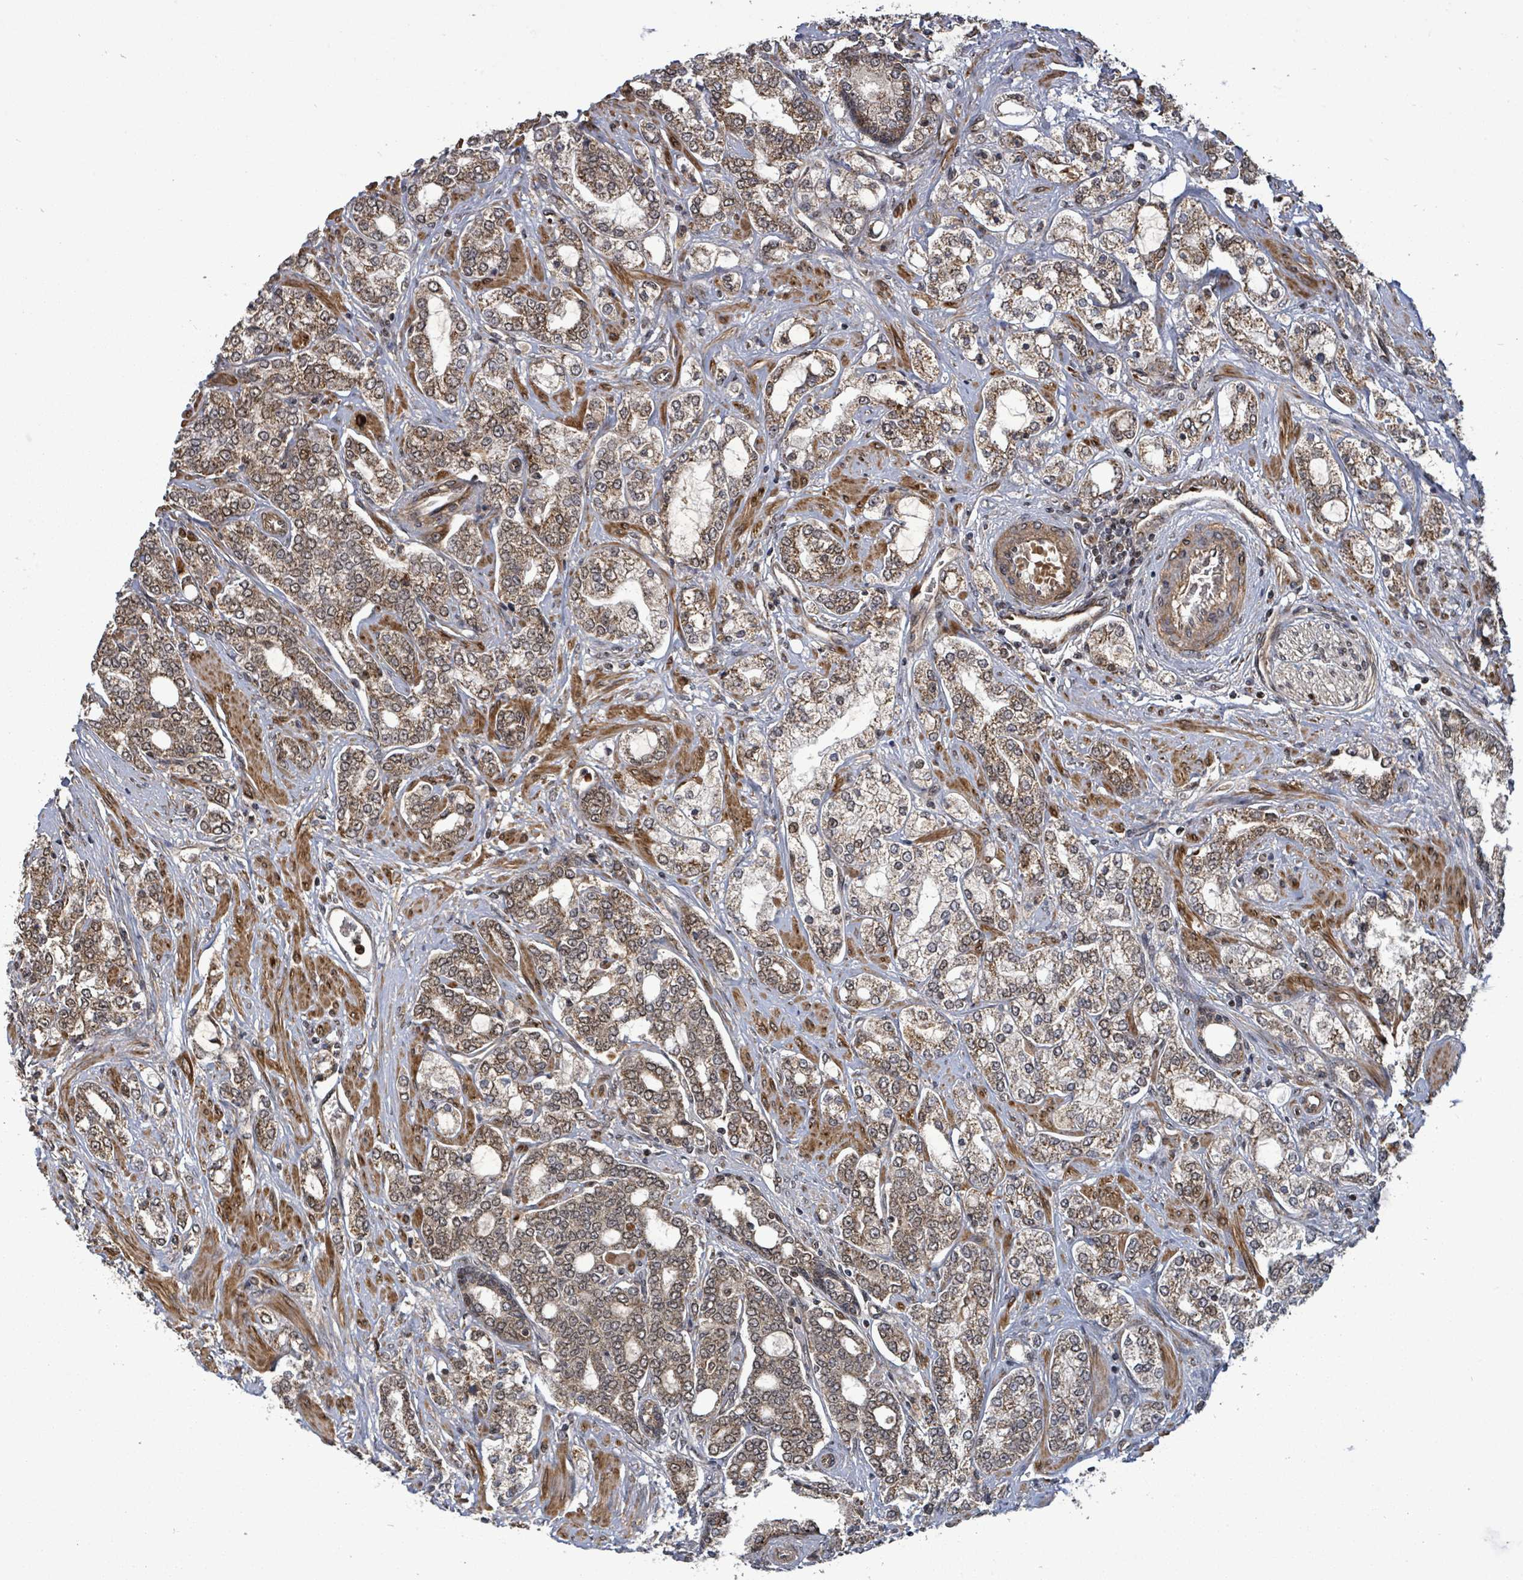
{"staining": {"intensity": "moderate", "quantity": ">75%", "location": "cytoplasmic/membranous,nuclear"}, "tissue": "prostate cancer", "cell_type": "Tumor cells", "image_type": "cancer", "snomed": [{"axis": "morphology", "description": "Adenocarcinoma, High grade"}, {"axis": "topography", "description": "Prostate"}], "caption": "Adenocarcinoma (high-grade) (prostate) stained with a brown dye displays moderate cytoplasmic/membranous and nuclear positive staining in about >75% of tumor cells.", "gene": "PATZ1", "patient": {"sex": "male", "age": 64}}